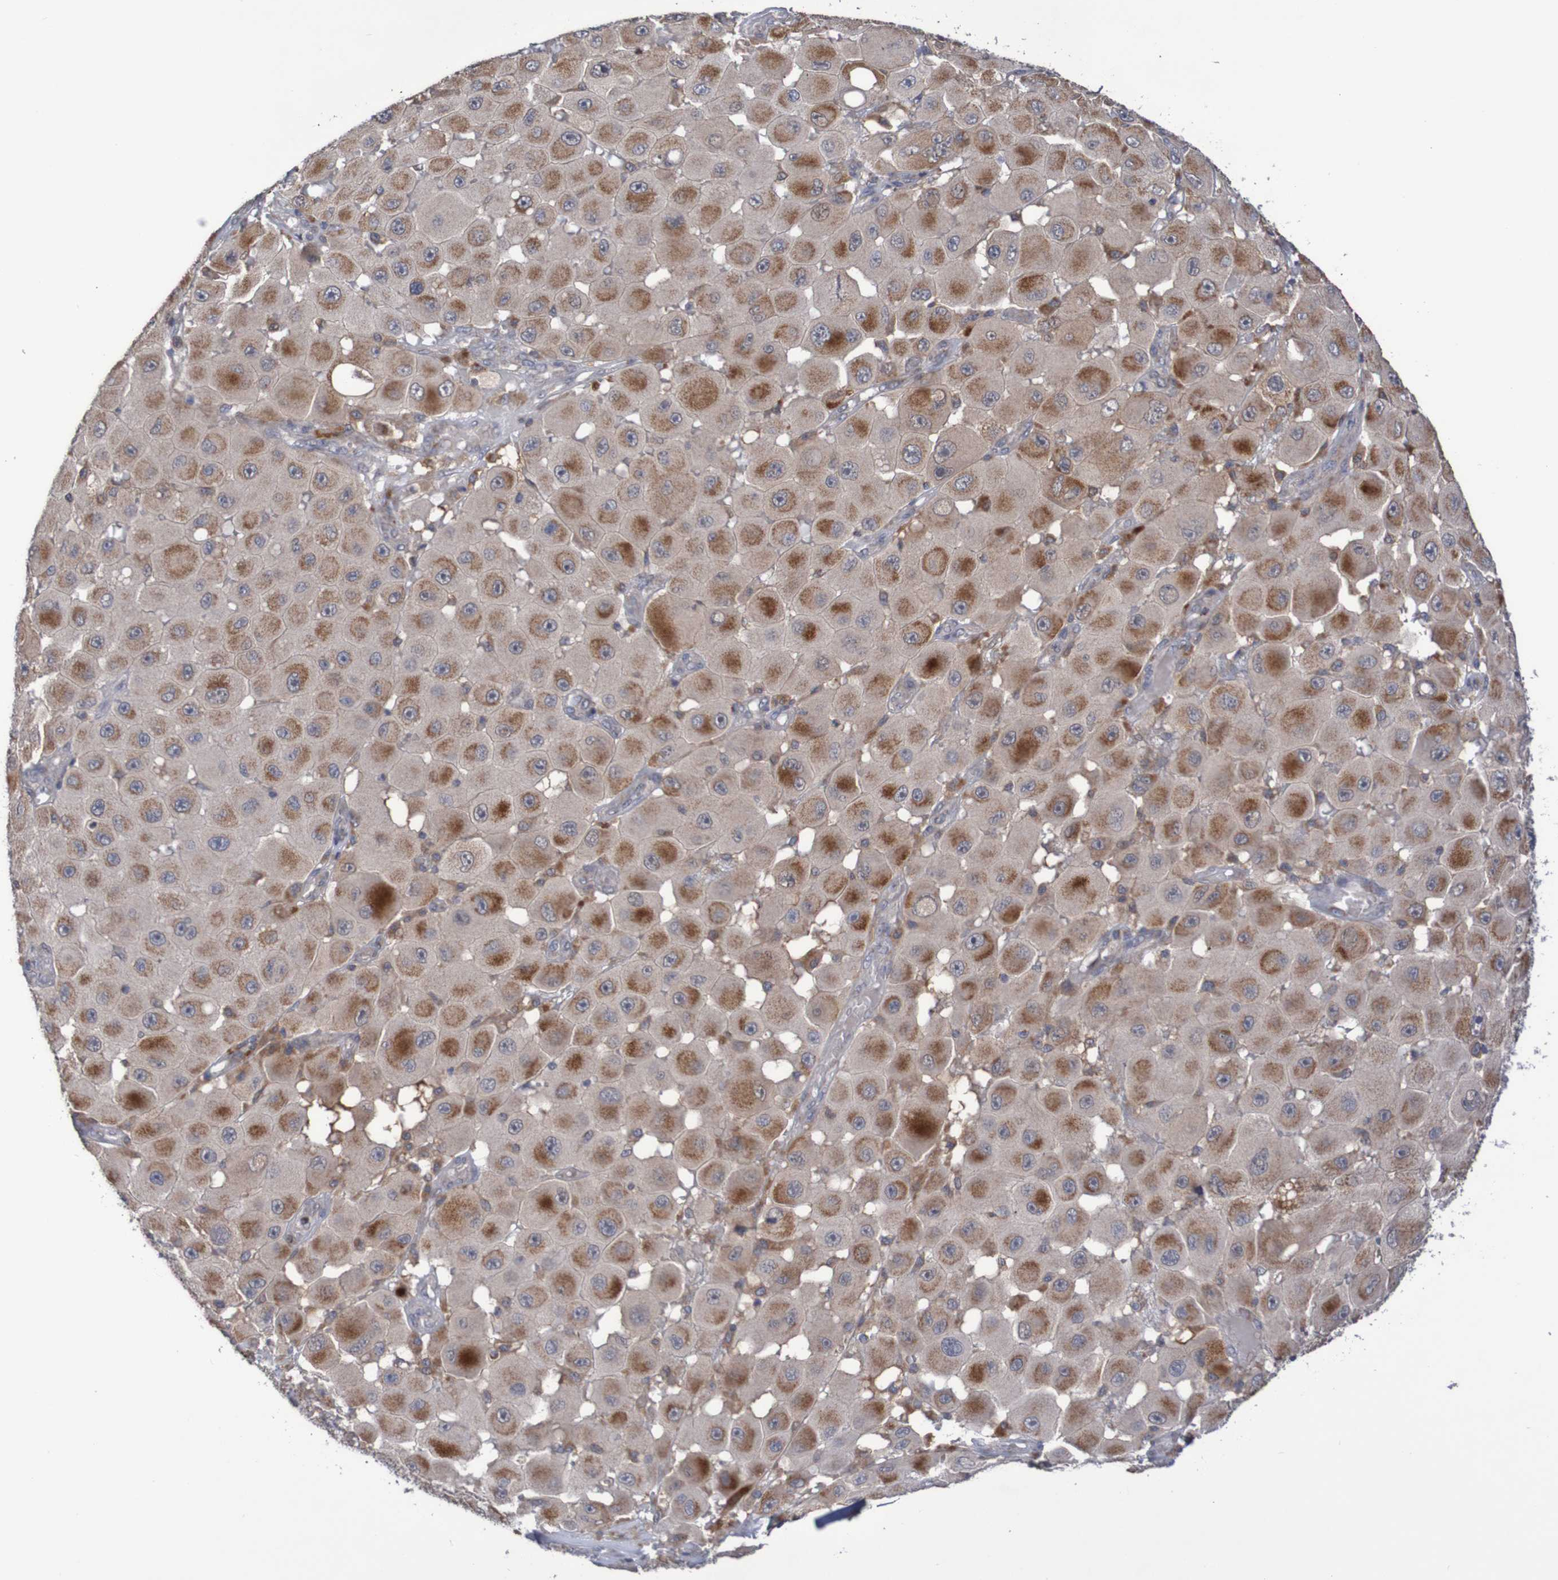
{"staining": {"intensity": "negative", "quantity": "none", "location": "none"}, "tissue": "melanoma", "cell_type": "Tumor cells", "image_type": "cancer", "snomed": [{"axis": "morphology", "description": "Malignant melanoma, NOS"}, {"axis": "topography", "description": "Skin"}], "caption": "DAB (3,3'-diaminobenzidine) immunohistochemical staining of melanoma exhibits no significant staining in tumor cells. Nuclei are stained in blue.", "gene": "C3orf18", "patient": {"sex": "female", "age": 81}}